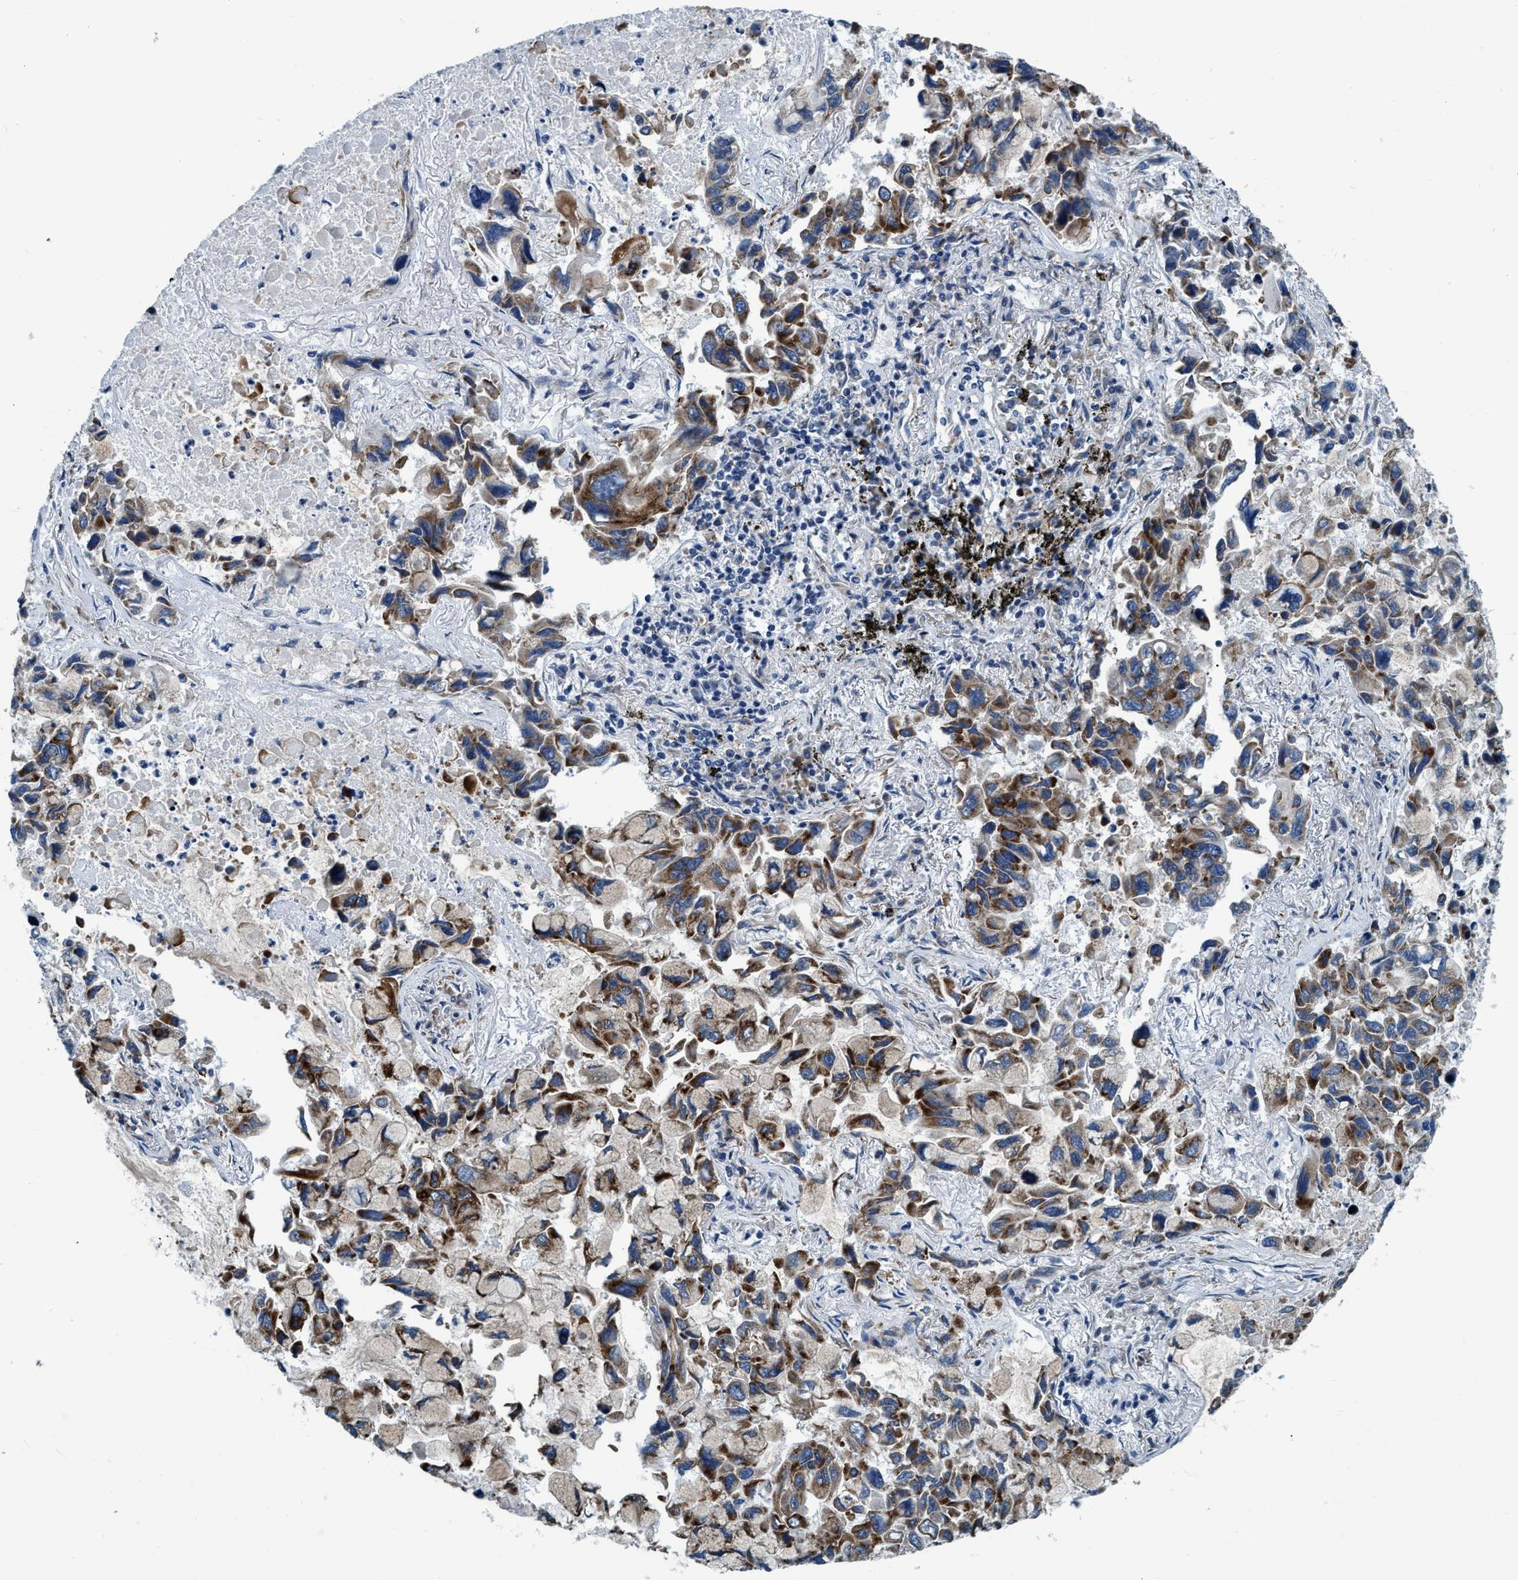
{"staining": {"intensity": "strong", "quantity": "25%-75%", "location": "cytoplasmic/membranous"}, "tissue": "lung cancer", "cell_type": "Tumor cells", "image_type": "cancer", "snomed": [{"axis": "morphology", "description": "Adenocarcinoma, NOS"}, {"axis": "topography", "description": "Lung"}], "caption": "Protein expression analysis of lung cancer (adenocarcinoma) exhibits strong cytoplasmic/membranous staining in approximately 25%-75% of tumor cells. Nuclei are stained in blue.", "gene": "ARMC9", "patient": {"sex": "male", "age": 64}}